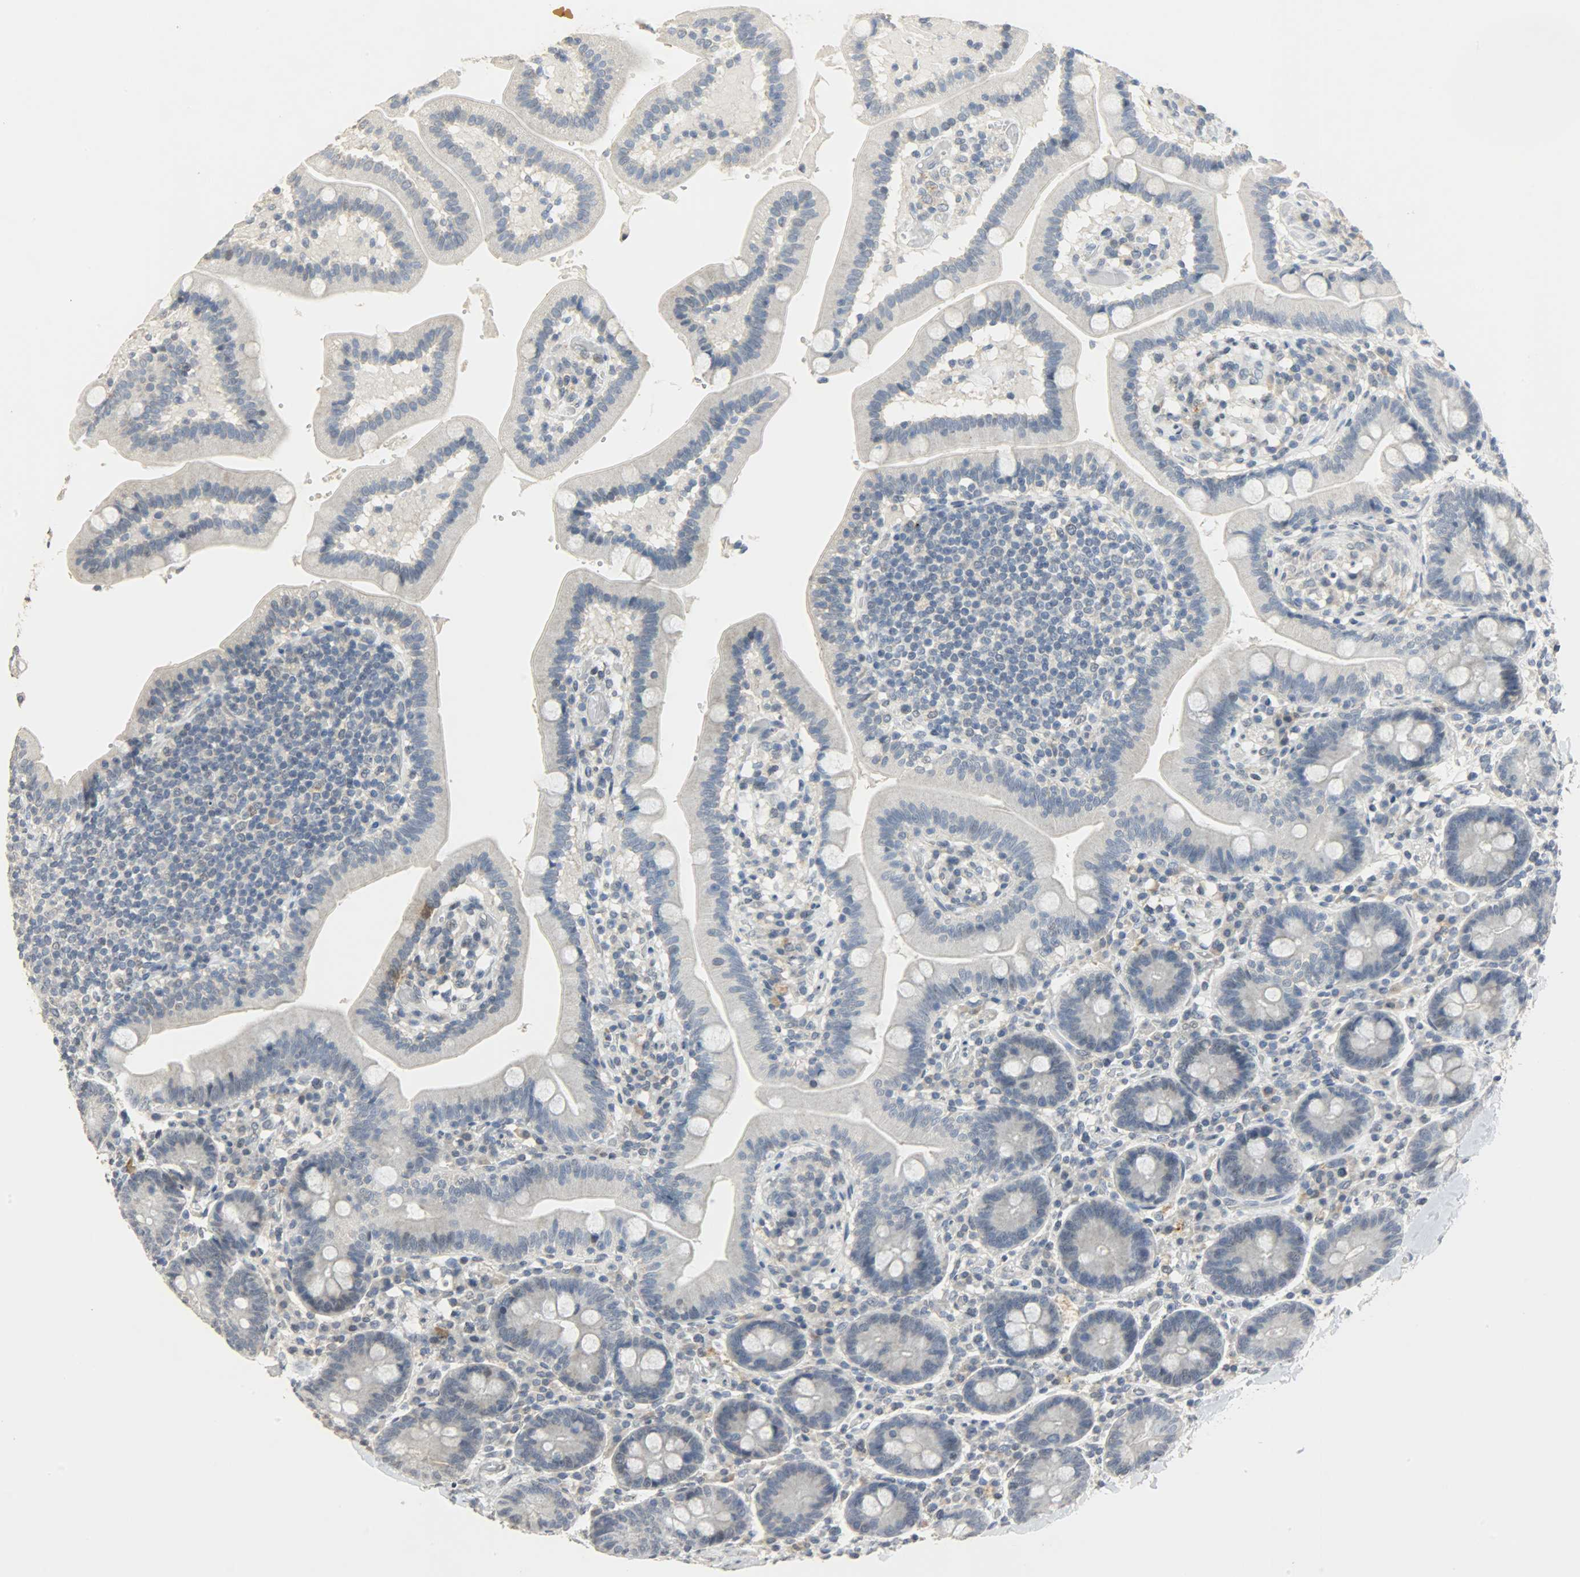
{"staining": {"intensity": "negative", "quantity": "none", "location": "none"}, "tissue": "duodenum", "cell_type": "Glandular cells", "image_type": "normal", "snomed": [{"axis": "morphology", "description": "Normal tissue, NOS"}, {"axis": "topography", "description": "Duodenum"}], "caption": "This histopathology image is of normal duodenum stained with immunohistochemistry to label a protein in brown with the nuclei are counter-stained blue. There is no expression in glandular cells. (Stains: DAB immunohistochemistry (IHC) with hematoxylin counter stain, Microscopy: brightfield microscopy at high magnification).", "gene": "DNAJB6", "patient": {"sex": "male", "age": 66}}